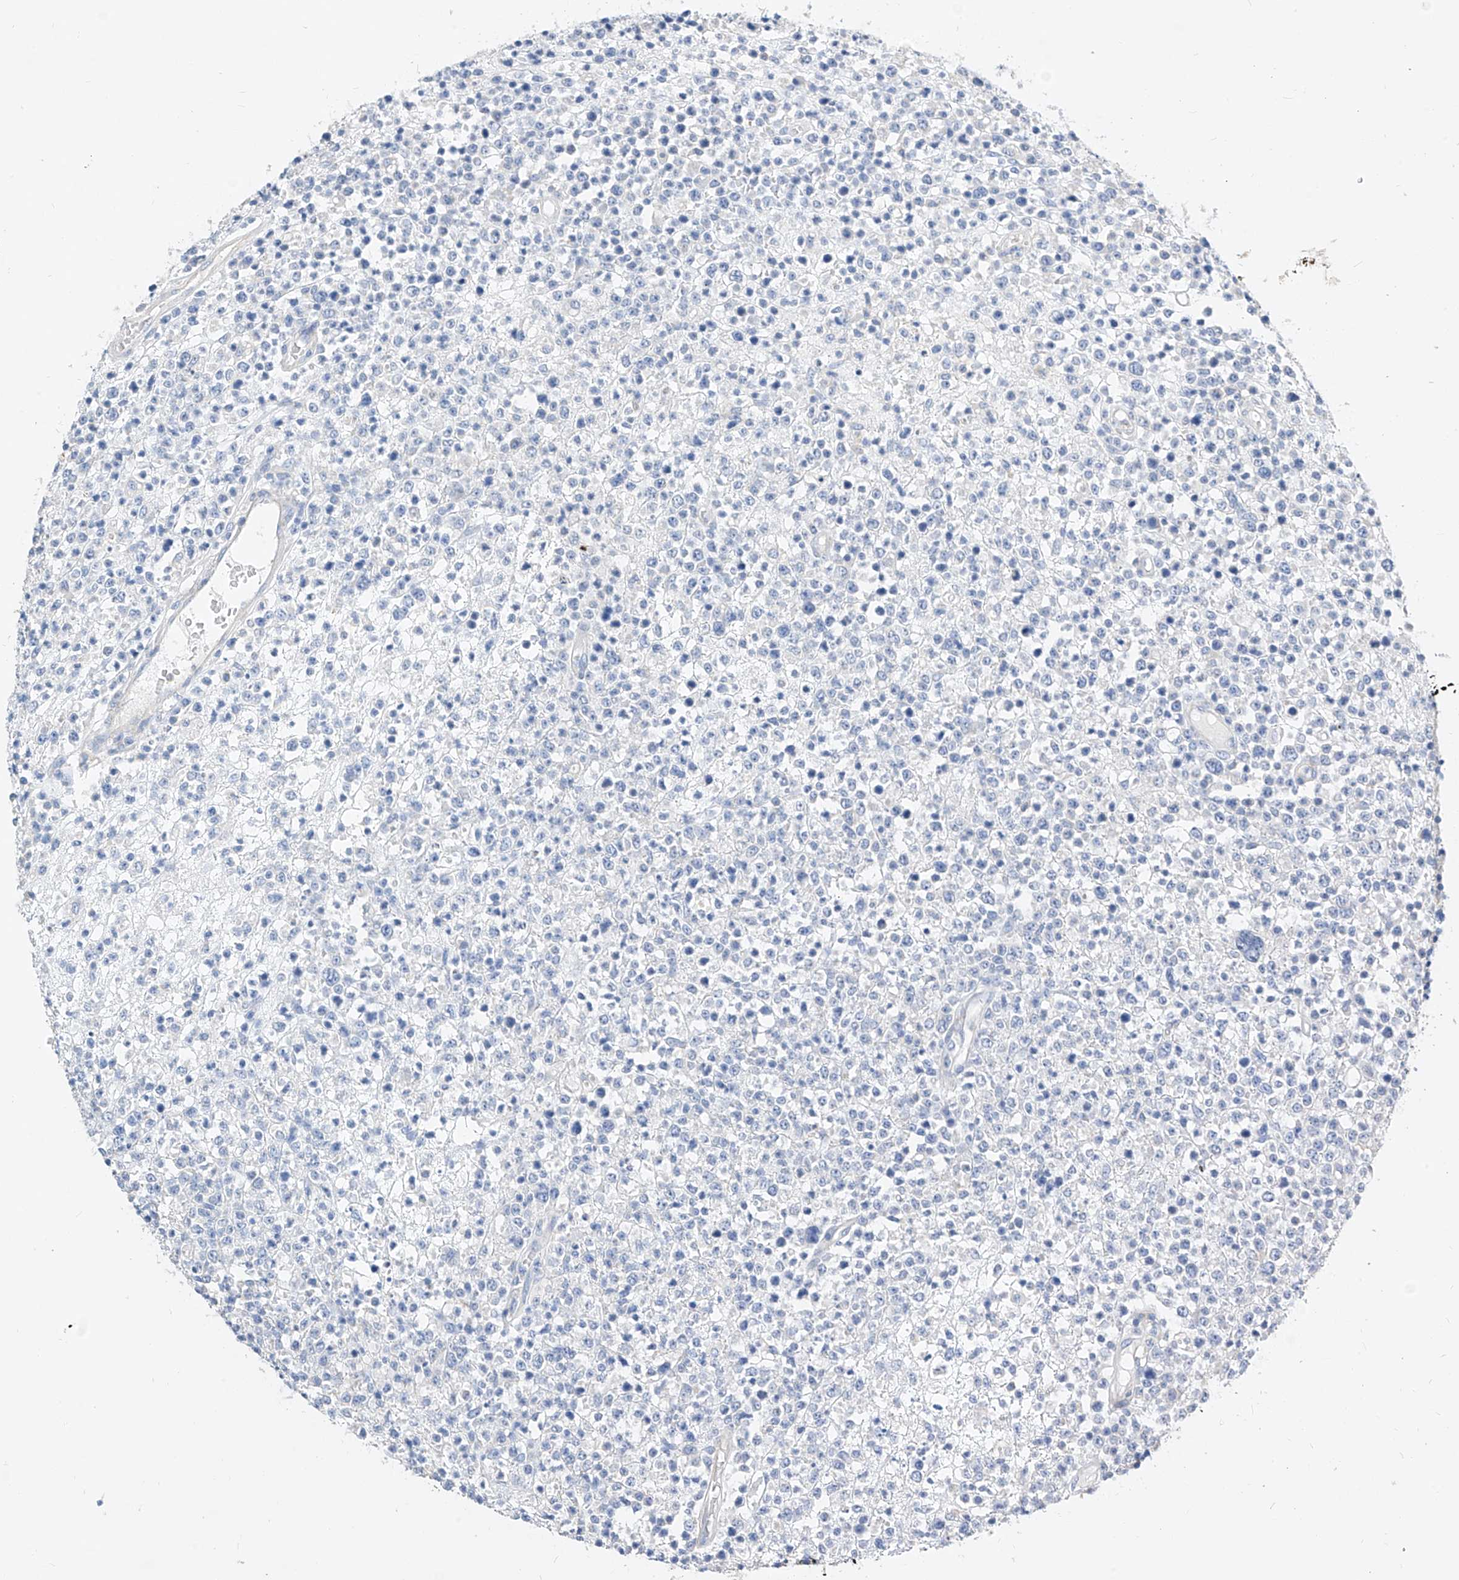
{"staining": {"intensity": "negative", "quantity": "none", "location": "none"}, "tissue": "lymphoma", "cell_type": "Tumor cells", "image_type": "cancer", "snomed": [{"axis": "morphology", "description": "Malignant lymphoma, non-Hodgkin's type, High grade"}, {"axis": "topography", "description": "Colon"}], "caption": "Immunohistochemistry micrograph of lymphoma stained for a protein (brown), which reveals no staining in tumor cells.", "gene": "SCGB2A1", "patient": {"sex": "female", "age": 53}}